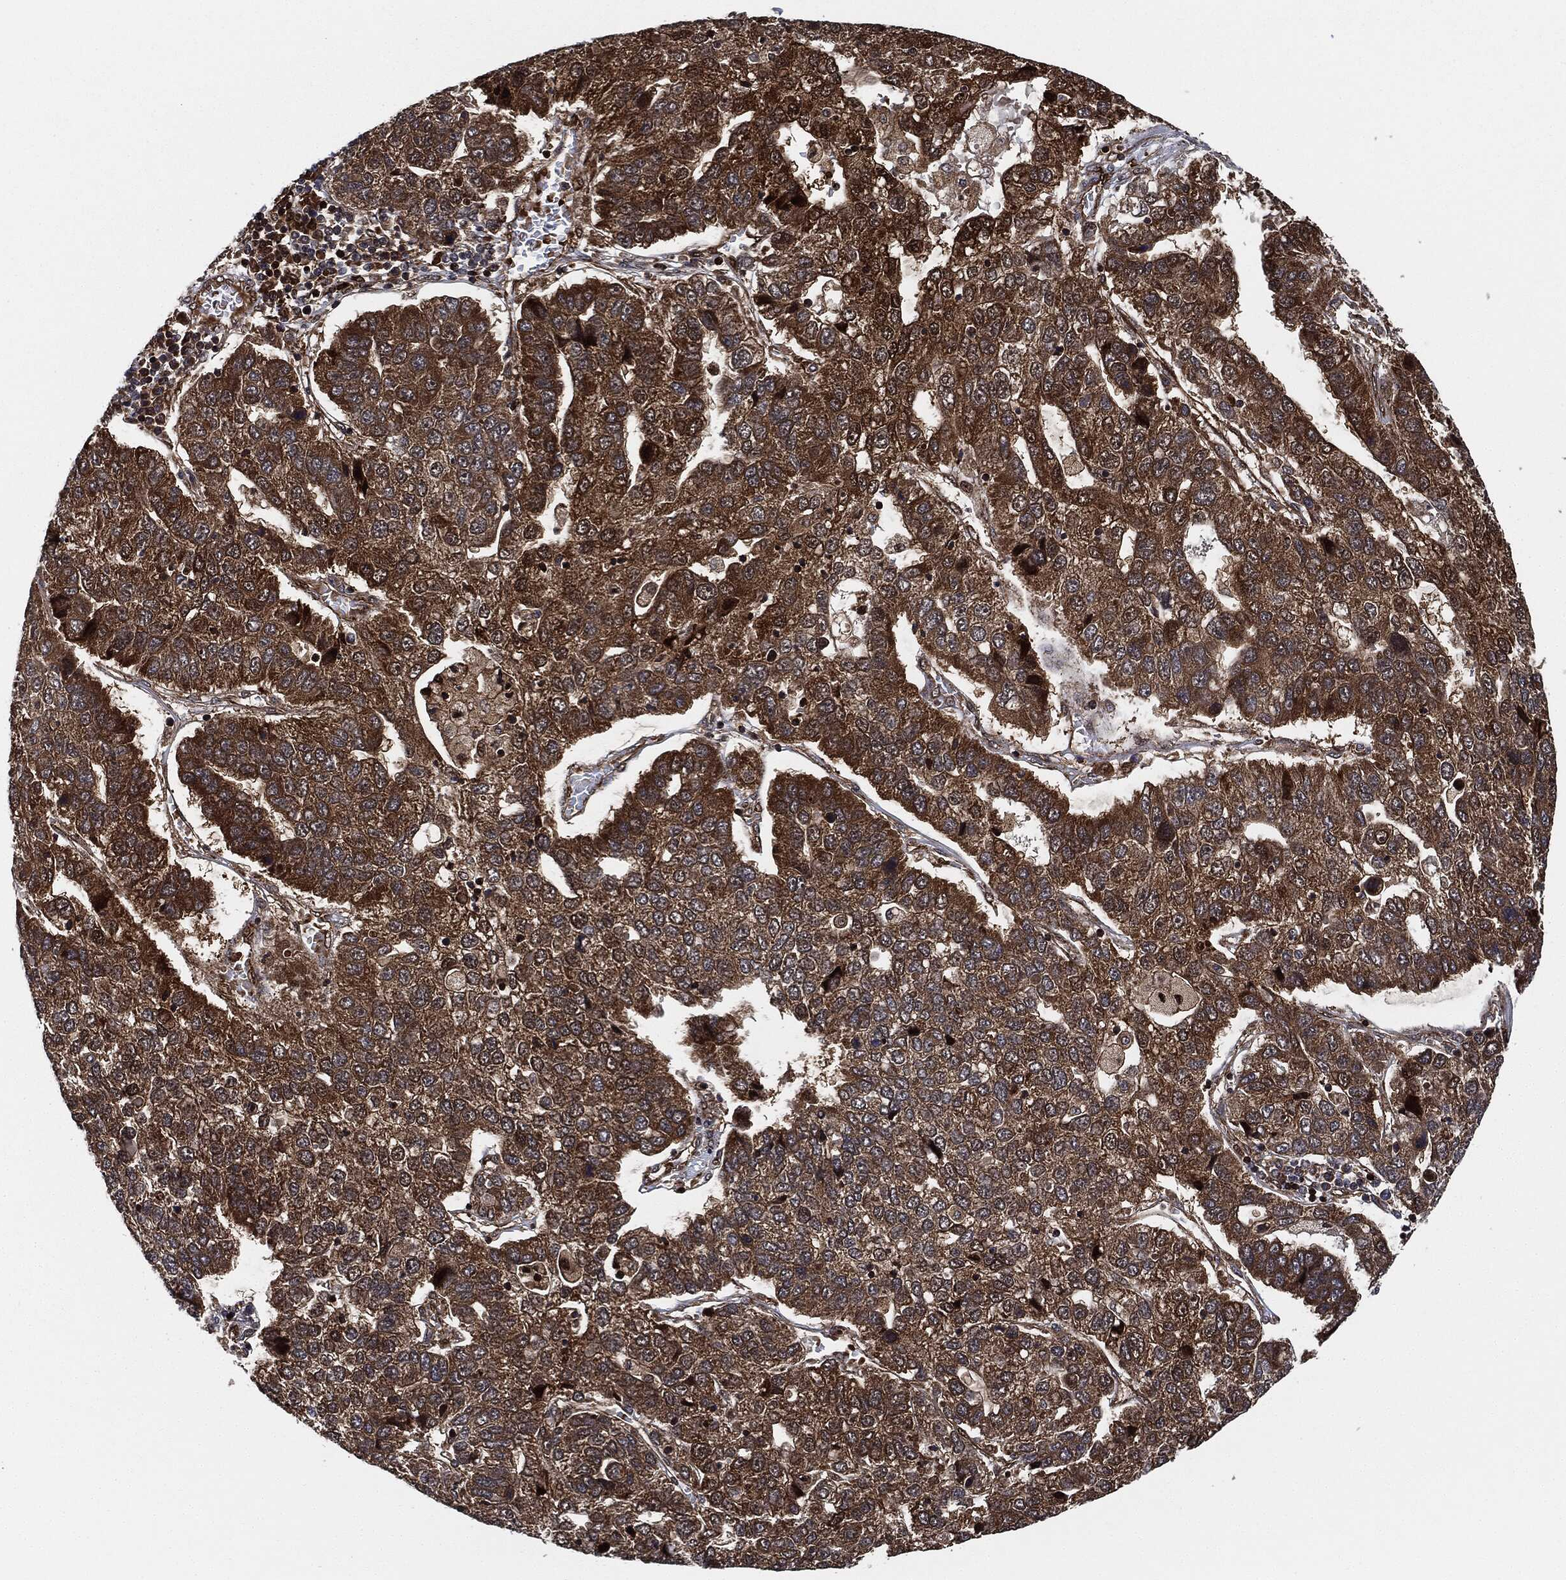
{"staining": {"intensity": "strong", "quantity": ">75%", "location": "cytoplasmic/membranous"}, "tissue": "pancreatic cancer", "cell_type": "Tumor cells", "image_type": "cancer", "snomed": [{"axis": "morphology", "description": "Adenocarcinoma, NOS"}, {"axis": "topography", "description": "Pancreas"}], "caption": "Human pancreatic adenocarcinoma stained with a protein marker exhibits strong staining in tumor cells.", "gene": "RNASEL", "patient": {"sex": "female", "age": 61}}